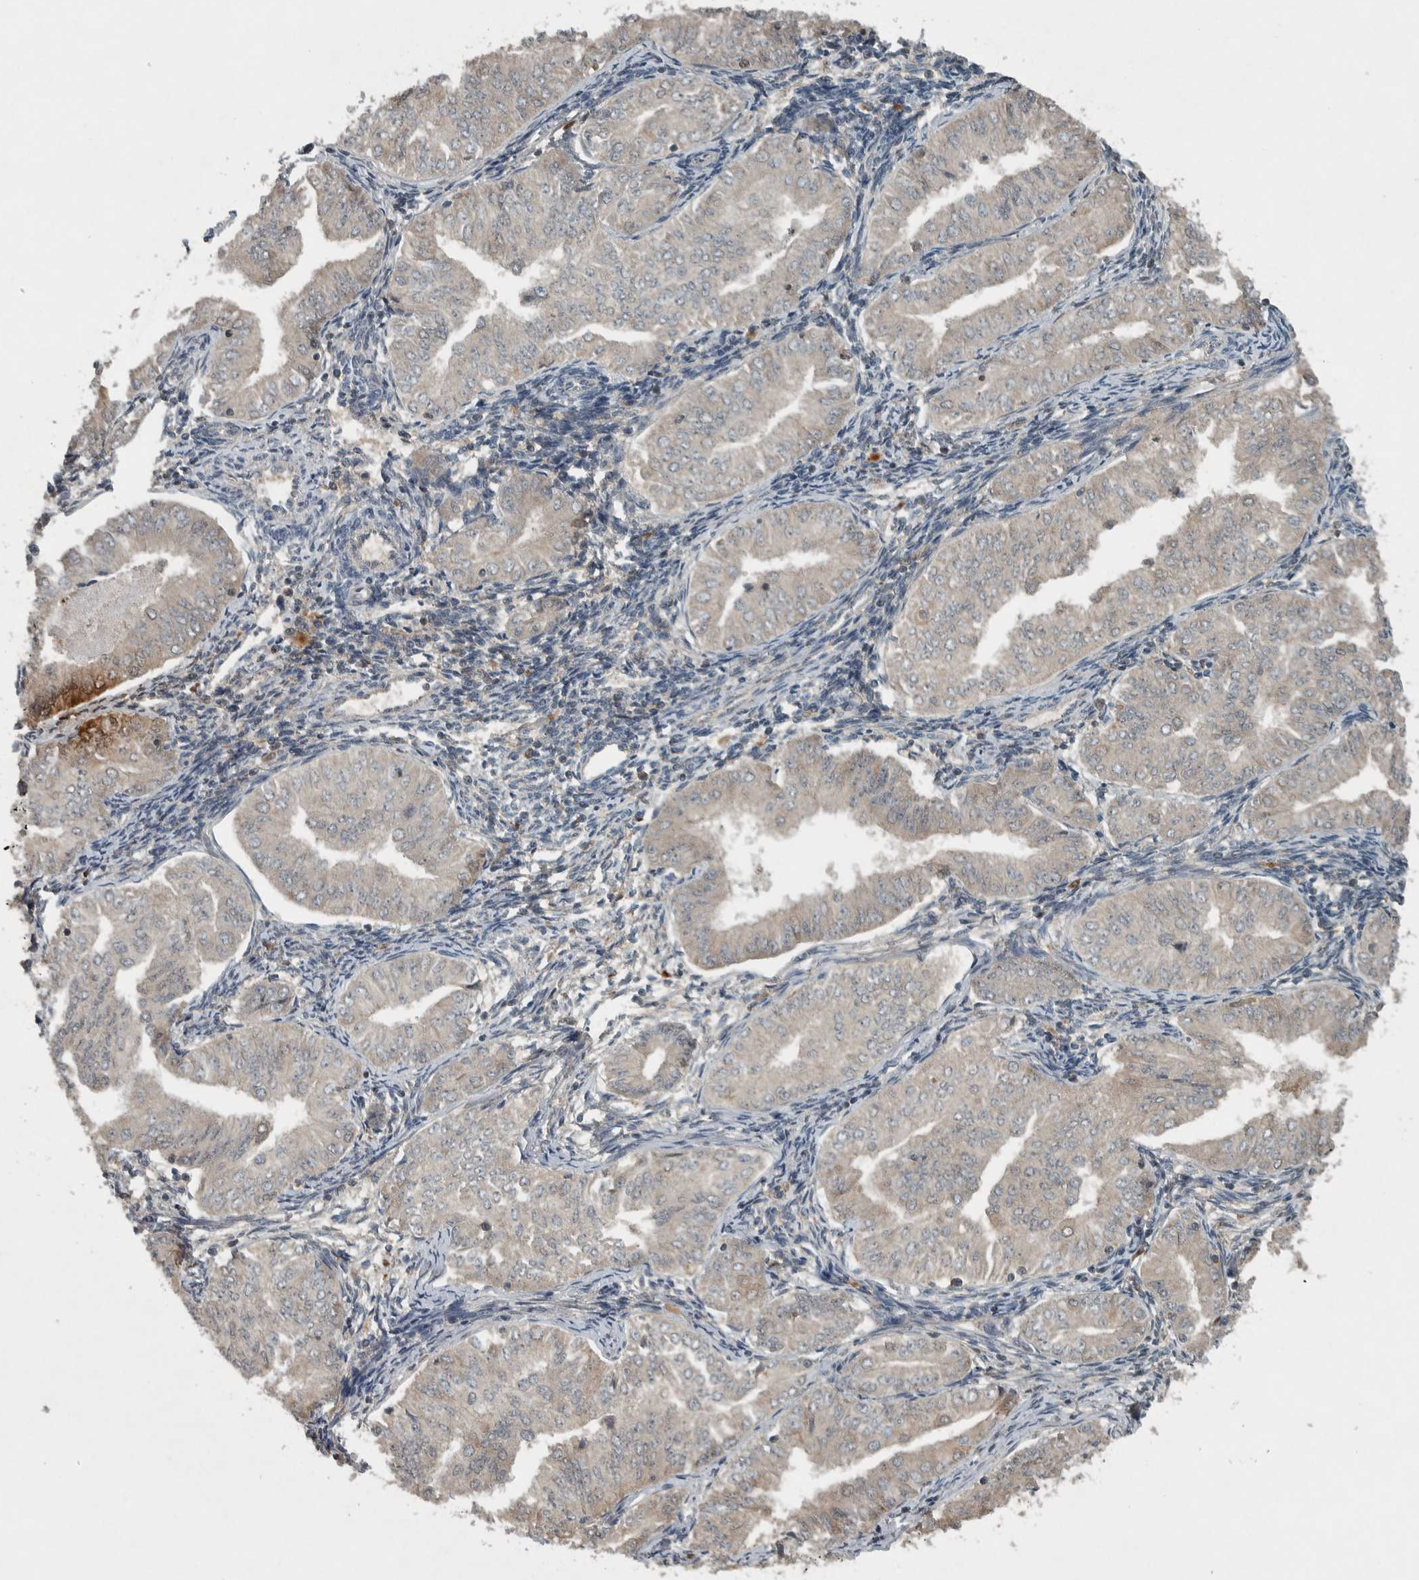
{"staining": {"intensity": "negative", "quantity": "none", "location": "none"}, "tissue": "endometrial cancer", "cell_type": "Tumor cells", "image_type": "cancer", "snomed": [{"axis": "morphology", "description": "Normal tissue, NOS"}, {"axis": "morphology", "description": "Adenocarcinoma, NOS"}, {"axis": "topography", "description": "Endometrium"}], "caption": "An image of endometrial cancer stained for a protein exhibits no brown staining in tumor cells. (Stains: DAB immunohistochemistry with hematoxylin counter stain, Microscopy: brightfield microscopy at high magnification).", "gene": "CLCN2", "patient": {"sex": "female", "age": 53}}